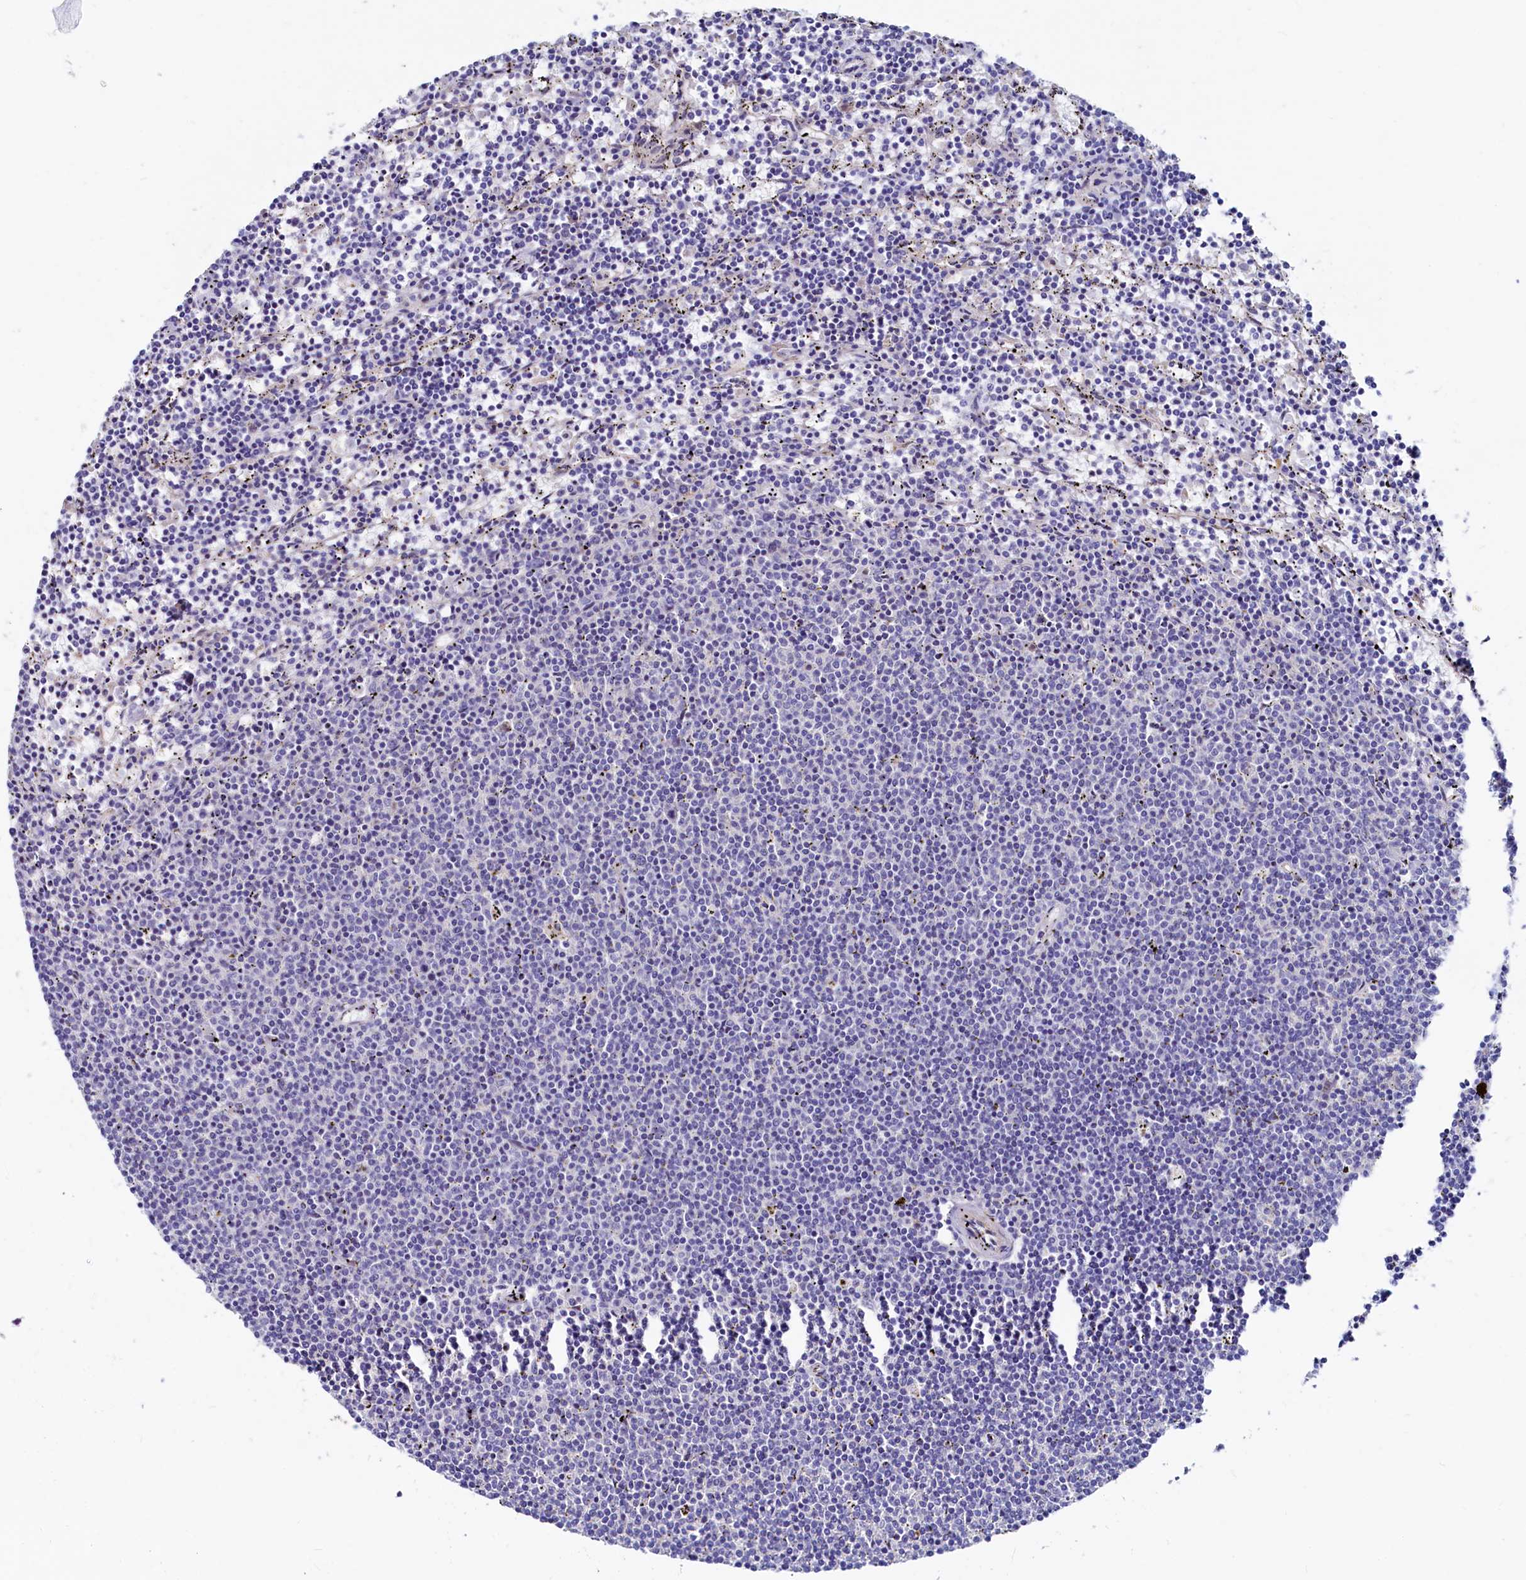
{"staining": {"intensity": "negative", "quantity": "none", "location": "none"}, "tissue": "lymphoma", "cell_type": "Tumor cells", "image_type": "cancer", "snomed": [{"axis": "morphology", "description": "Malignant lymphoma, non-Hodgkin's type, Low grade"}, {"axis": "topography", "description": "Spleen"}], "caption": "IHC image of low-grade malignant lymphoma, non-Hodgkin's type stained for a protein (brown), which demonstrates no expression in tumor cells.", "gene": "ASTE1", "patient": {"sex": "female", "age": 50}}